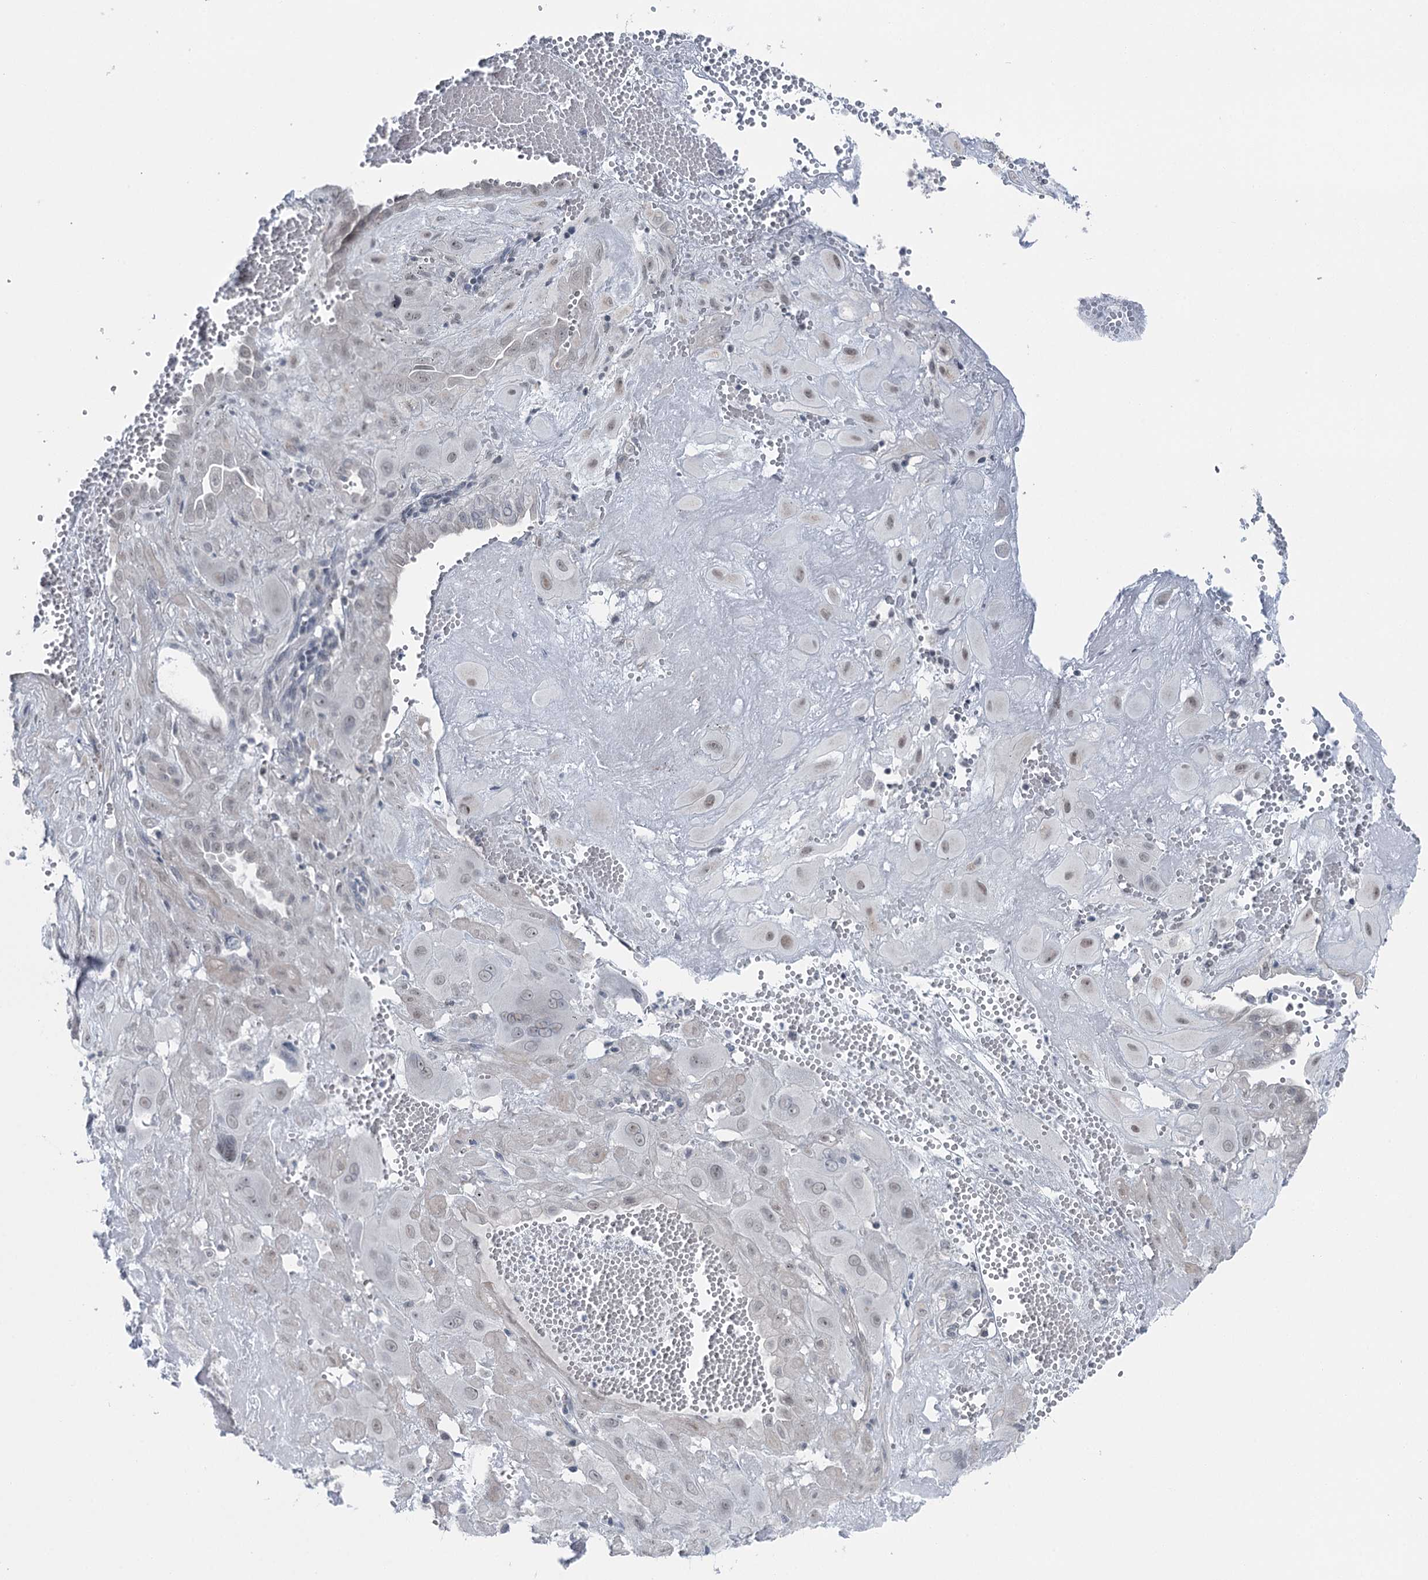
{"staining": {"intensity": "negative", "quantity": "none", "location": "none"}, "tissue": "cervical cancer", "cell_type": "Tumor cells", "image_type": "cancer", "snomed": [{"axis": "morphology", "description": "Squamous cell carcinoma, NOS"}, {"axis": "topography", "description": "Cervix"}], "caption": "Protein analysis of cervical squamous cell carcinoma exhibits no significant expression in tumor cells.", "gene": "STEEP1", "patient": {"sex": "female", "age": 34}}